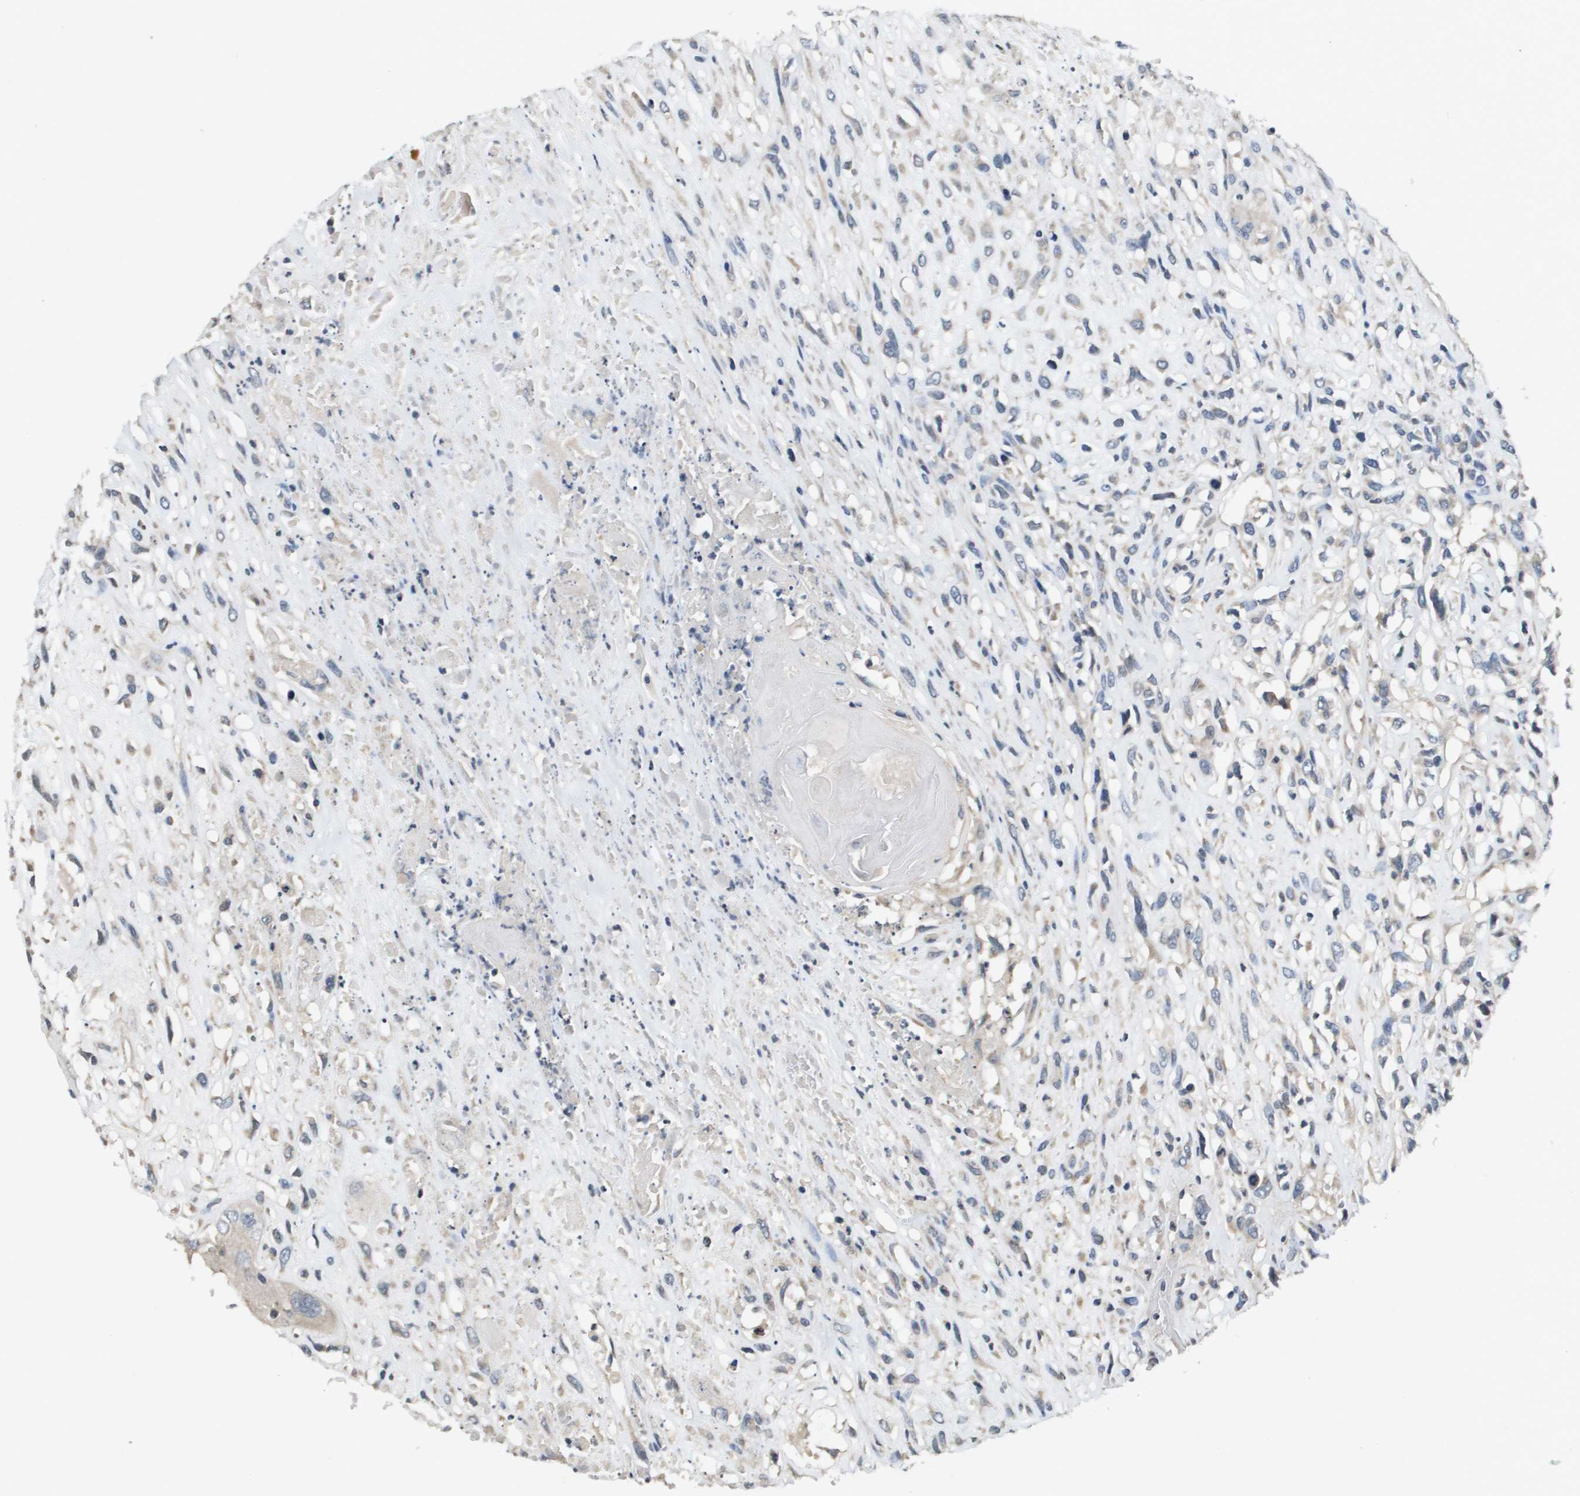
{"staining": {"intensity": "weak", "quantity": "<25%", "location": "cytoplasmic/membranous"}, "tissue": "head and neck cancer", "cell_type": "Tumor cells", "image_type": "cancer", "snomed": [{"axis": "morphology", "description": "Necrosis, NOS"}, {"axis": "morphology", "description": "Neoplasm, malignant, NOS"}, {"axis": "topography", "description": "Salivary gland"}, {"axis": "topography", "description": "Head-Neck"}], "caption": "Tumor cells show no significant protein positivity in head and neck cancer.", "gene": "CAPN11", "patient": {"sex": "male", "age": 43}}